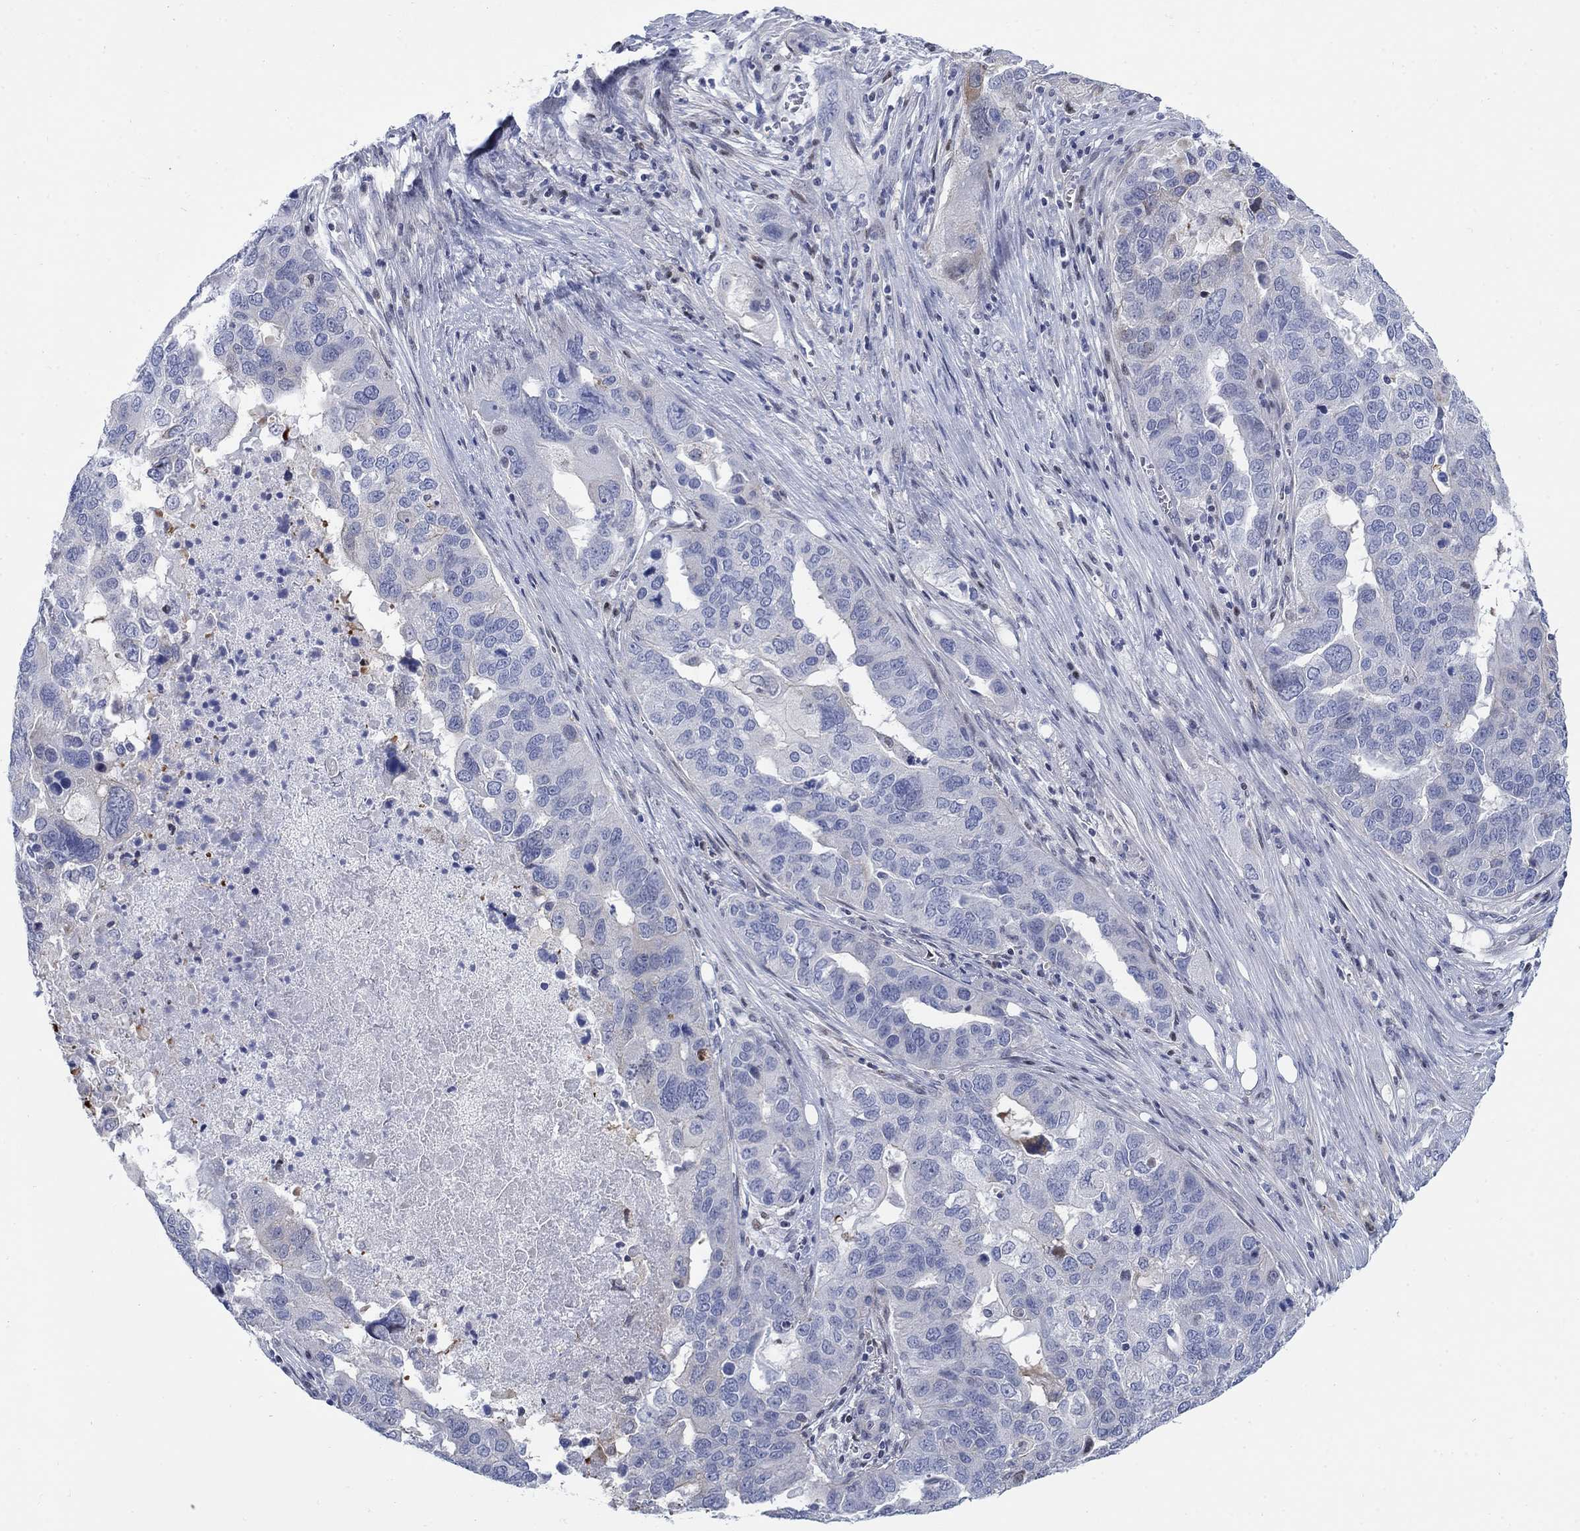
{"staining": {"intensity": "negative", "quantity": "none", "location": "none"}, "tissue": "ovarian cancer", "cell_type": "Tumor cells", "image_type": "cancer", "snomed": [{"axis": "morphology", "description": "Carcinoma, endometroid"}, {"axis": "topography", "description": "Soft tissue"}, {"axis": "topography", "description": "Ovary"}], "caption": "A high-resolution histopathology image shows immunohistochemistry staining of ovarian cancer (endometroid carcinoma), which shows no significant positivity in tumor cells. (Brightfield microscopy of DAB (3,3'-diaminobenzidine) immunohistochemistry (IHC) at high magnification).", "gene": "MYO3A", "patient": {"sex": "female", "age": 52}}